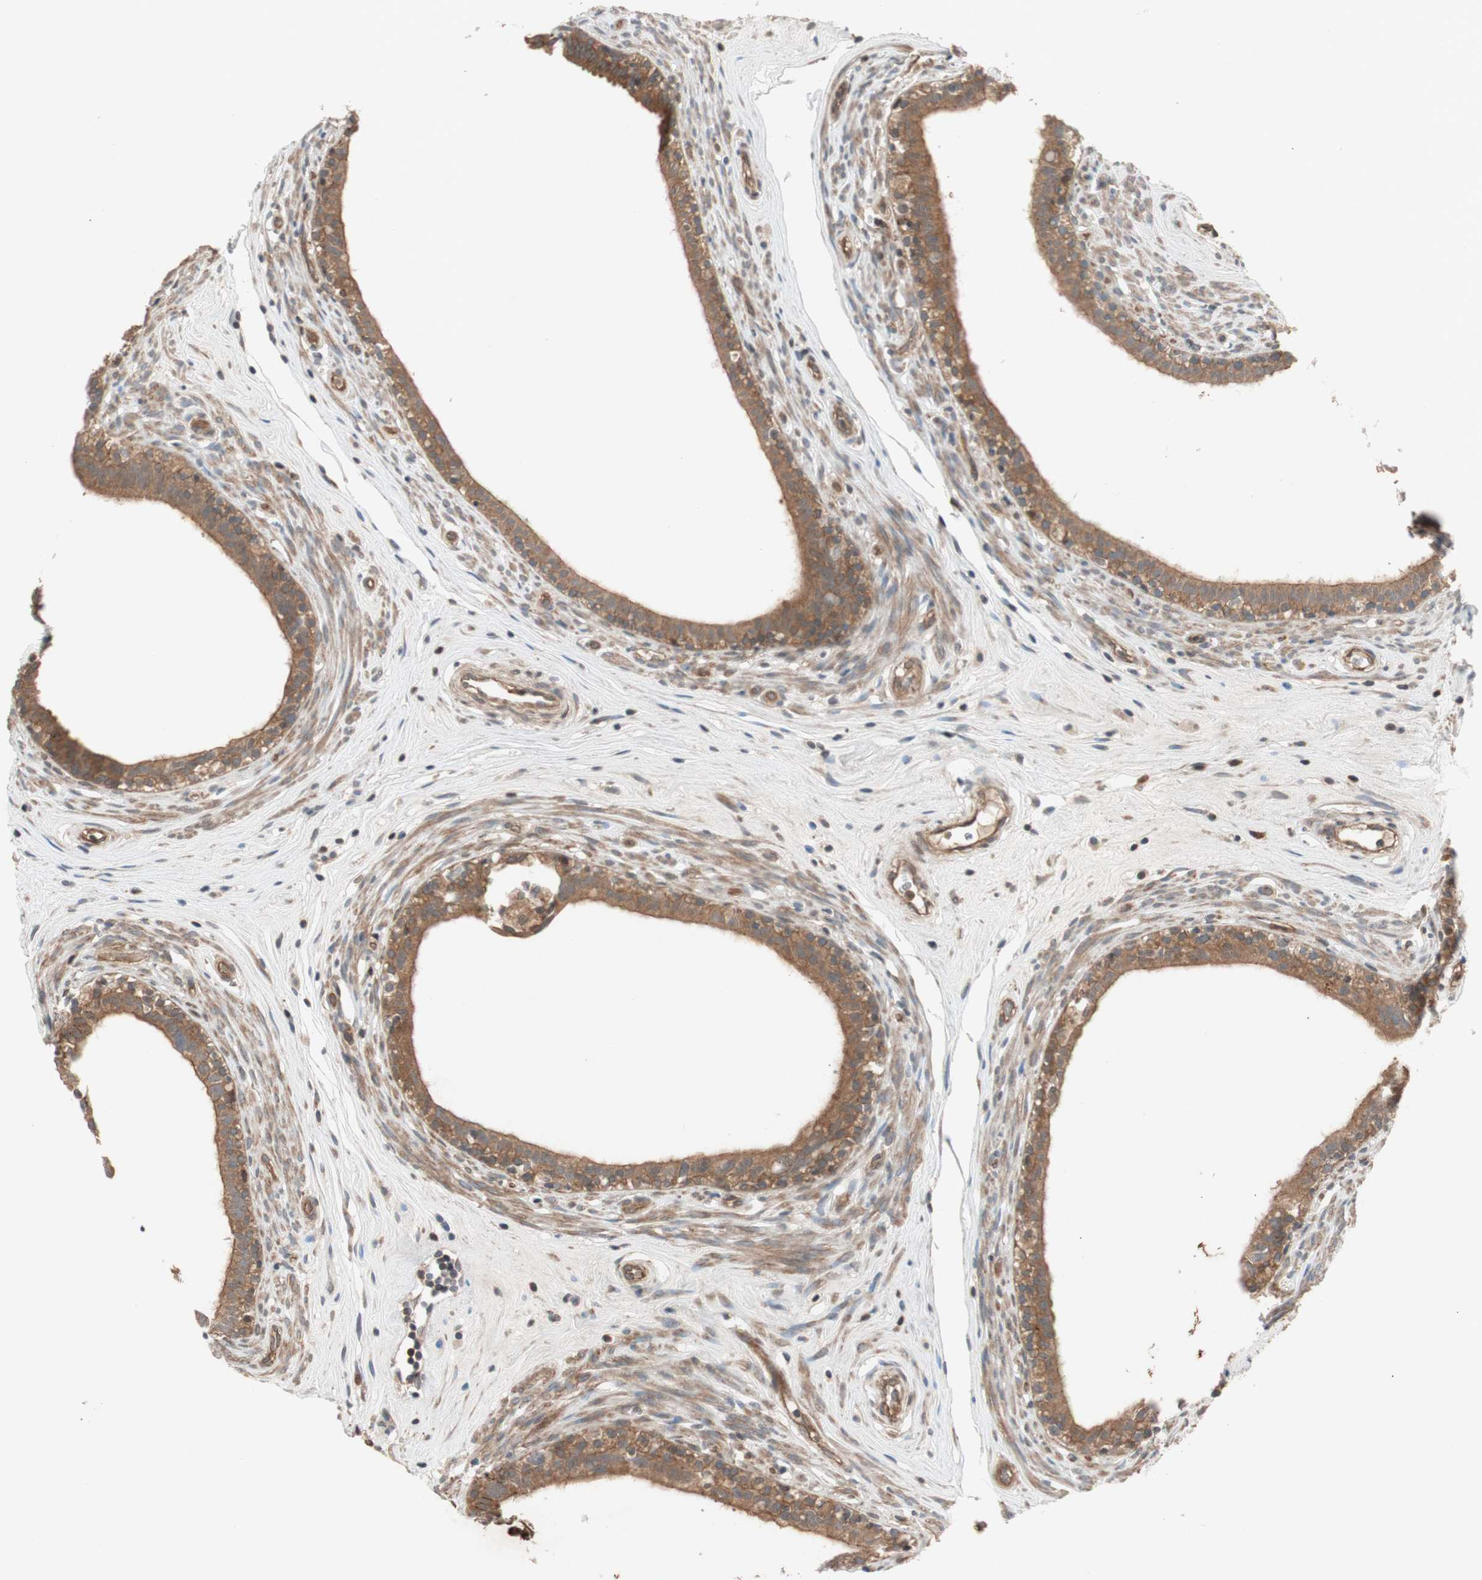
{"staining": {"intensity": "moderate", "quantity": ">75%", "location": "cytoplasmic/membranous"}, "tissue": "epididymis", "cell_type": "Glandular cells", "image_type": "normal", "snomed": [{"axis": "morphology", "description": "Normal tissue, NOS"}, {"axis": "morphology", "description": "Inflammation, NOS"}, {"axis": "topography", "description": "Epididymis"}], "caption": "Immunohistochemical staining of normal epididymis reveals >75% levels of moderate cytoplasmic/membranous protein expression in approximately >75% of glandular cells. Using DAB (brown) and hematoxylin (blue) stains, captured at high magnification using brightfield microscopy.", "gene": "EPHA8", "patient": {"sex": "male", "age": 84}}